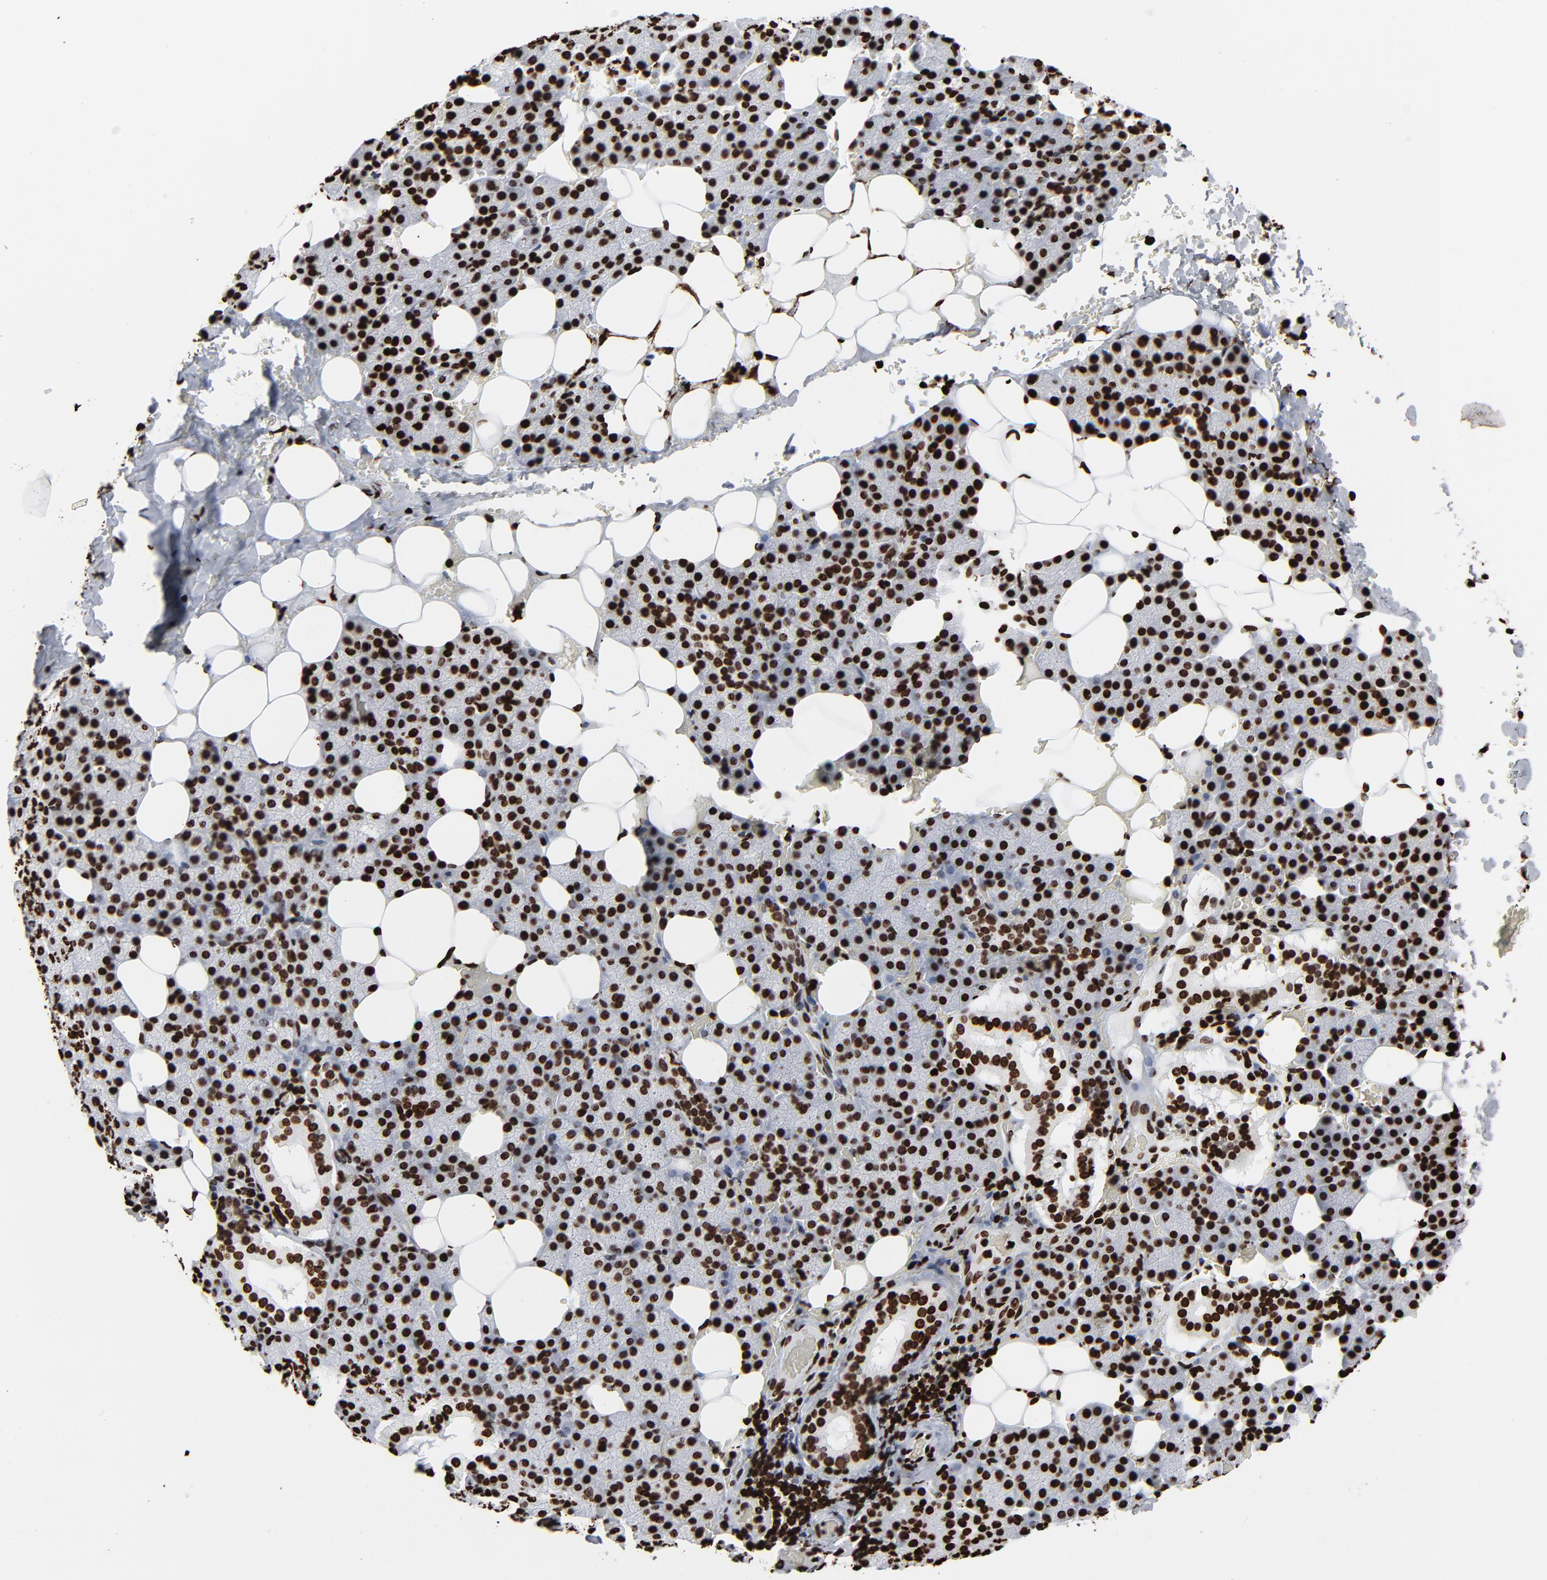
{"staining": {"intensity": "strong", "quantity": ">75%", "location": "nuclear"}, "tissue": "salivary gland", "cell_type": "Glandular cells", "image_type": "normal", "snomed": [{"axis": "morphology", "description": "Normal tissue, NOS"}, {"axis": "topography", "description": "Lymph node"}, {"axis": "topography", "description": "Salivary gland"}], "caption": "About >75% of glandular cells in benign human salivary gland exhibit strong nuclear protein staining as visualized by brown immunohistochemical staining.", "gene": "H3", "patient": {"sex": "male", "age": 8}}